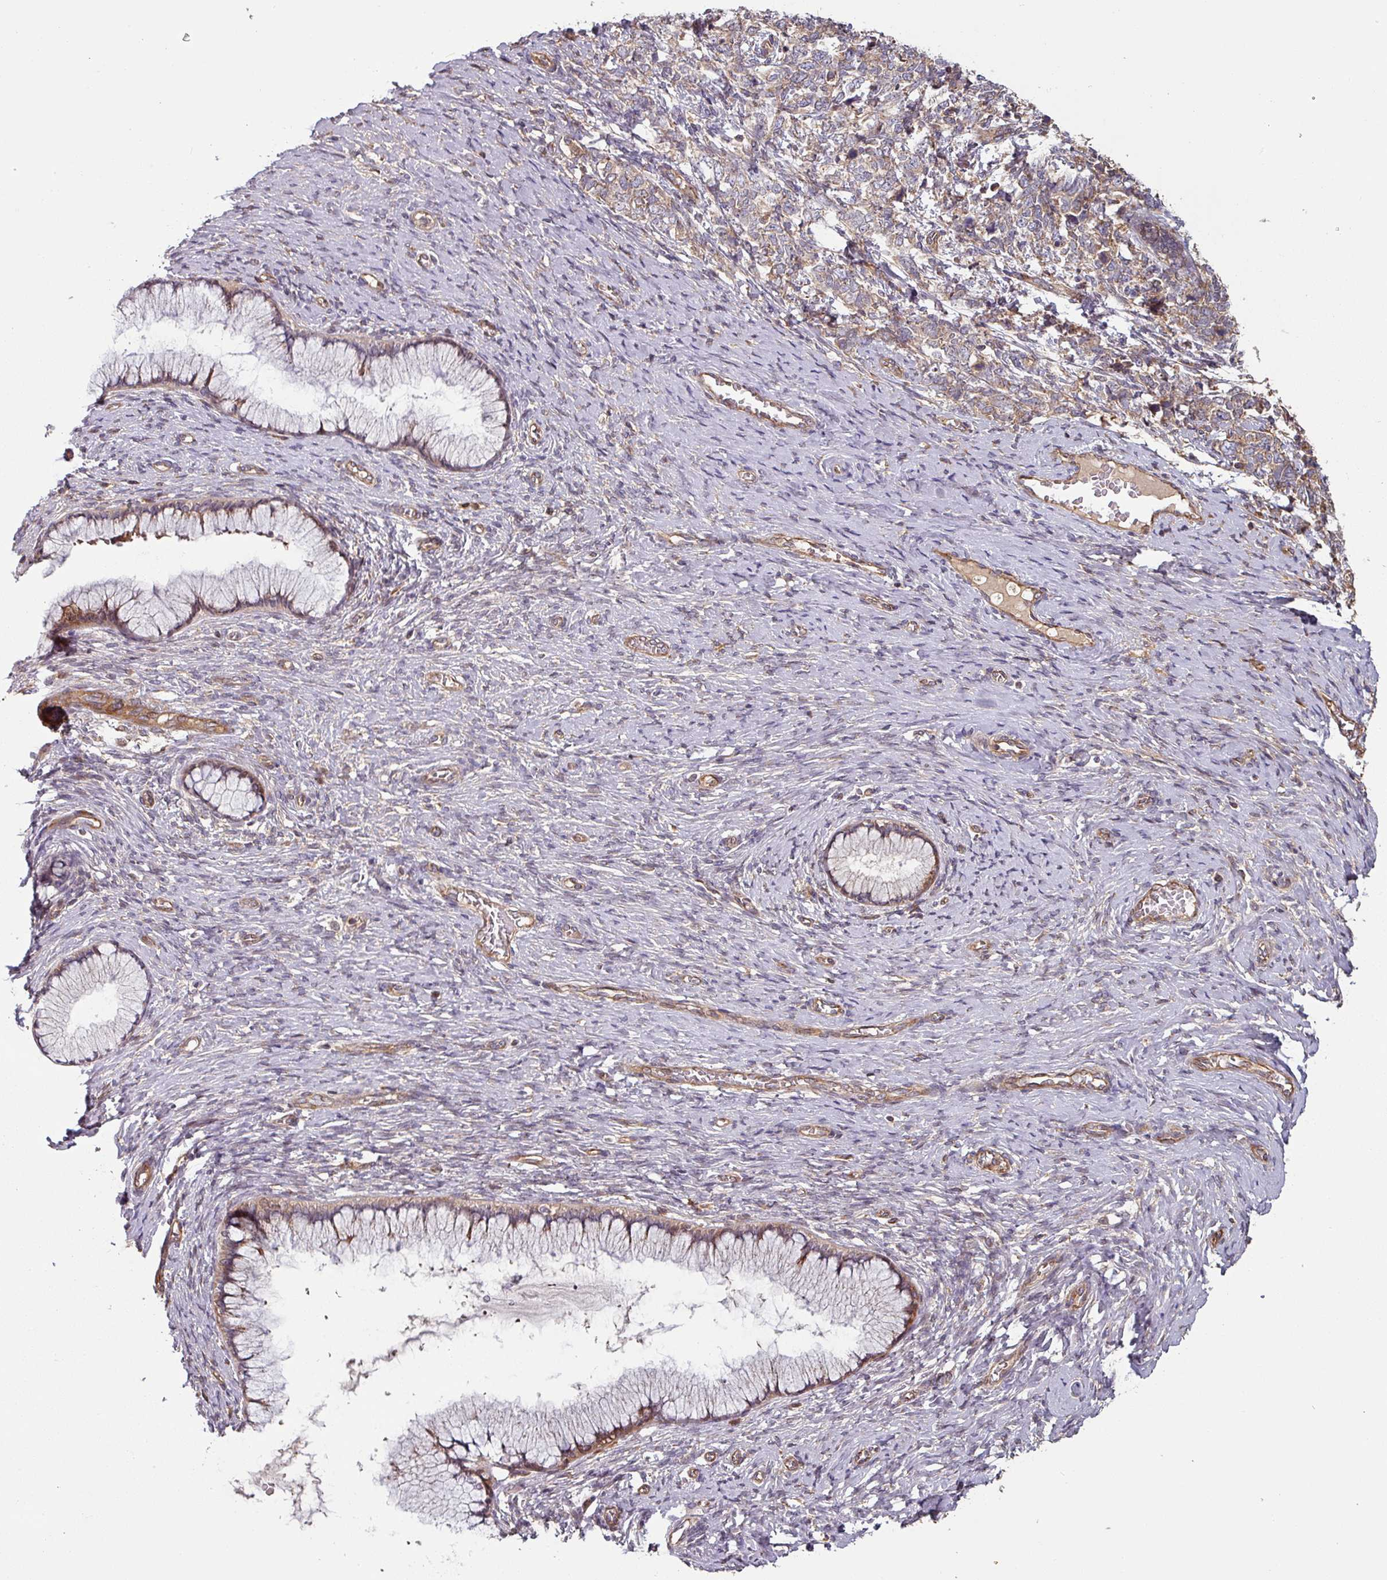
{"staining": {"intensity": "weak", "quantity": "25%-75%", "location": "cytoplasmic/membranous"}, "tissue": "cervical cancer", "cell_type": "Tumor cells", "image_type": "cancer", "snomed": [{"axis": "morphology", "description": "Squamous cell carcinoma, NOS"}, {"axis": "topography", "description": "Cervix"}], "caption": "This histopathology image demonstrates cervical cancer stained with IHC to label a protein in brown. The cytoplasmic/membranous of tumor cells show weak positivity for the protein. Nuclei are counter-stained blue.", "gene": "SIK1", "patient": {"sex": "female", "age": 63}}